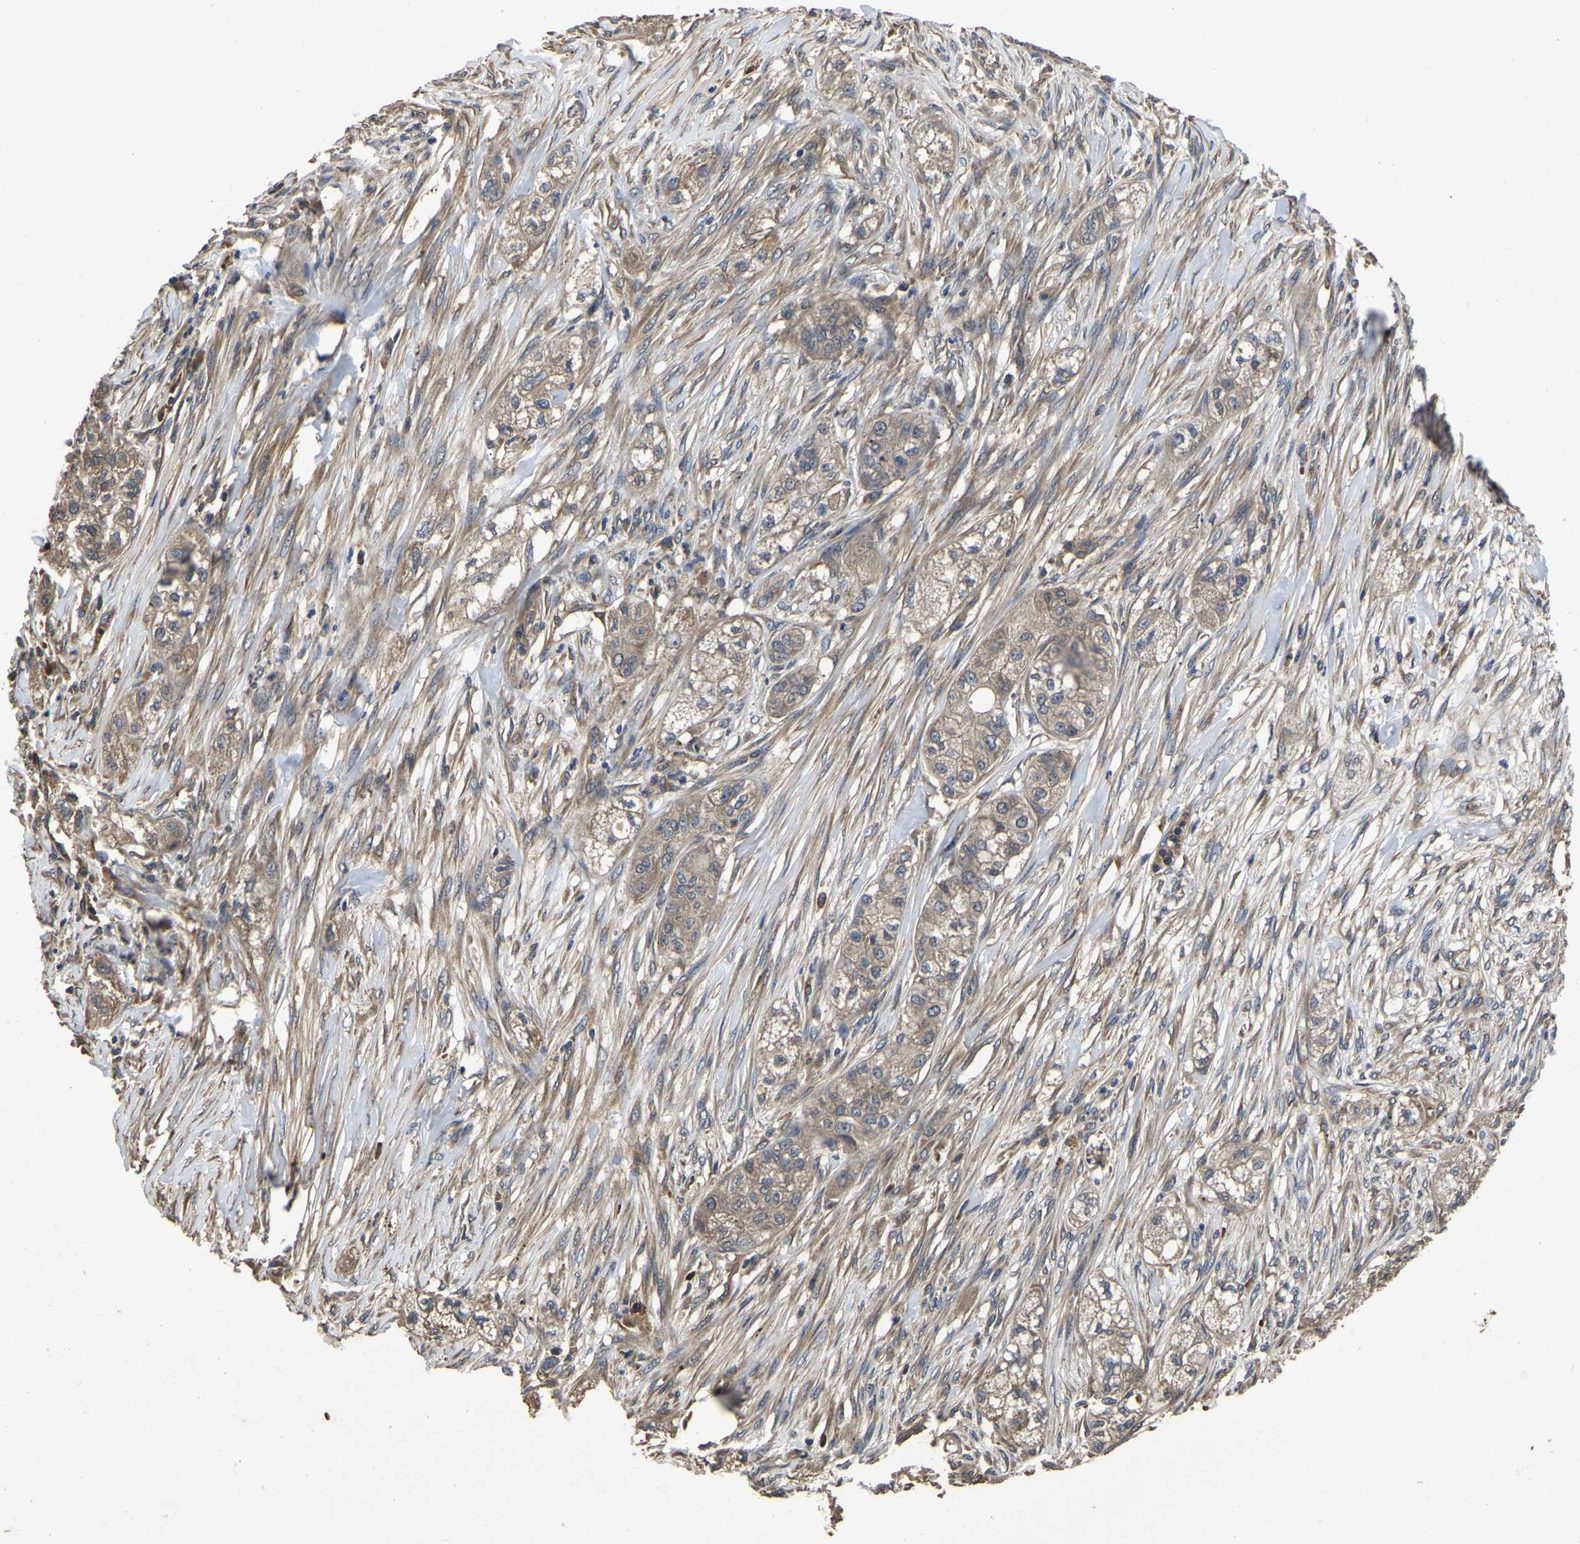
{"staining": {"intensity": "moderate", "quantity": "25%-75%", "location": "cytoplasmic/membranous"}, "tissue": "pancreatic cancer", "cell_type": "Tumor cells", "image_type": "cancer", "snomed": [{"axis": "morphology", "description": "Adenocarcinoma, NOS"}, {"axis": "topography", "description": "Pancreas"}], "caption": "A brown stain shows moderate cytoplasmic/membranous positivity of a protein in pancreatic cancer (adenocarcinoma) tumor cells.", "gene": "CRYZL1", "patient": {"sex": "female", "age": 78}}